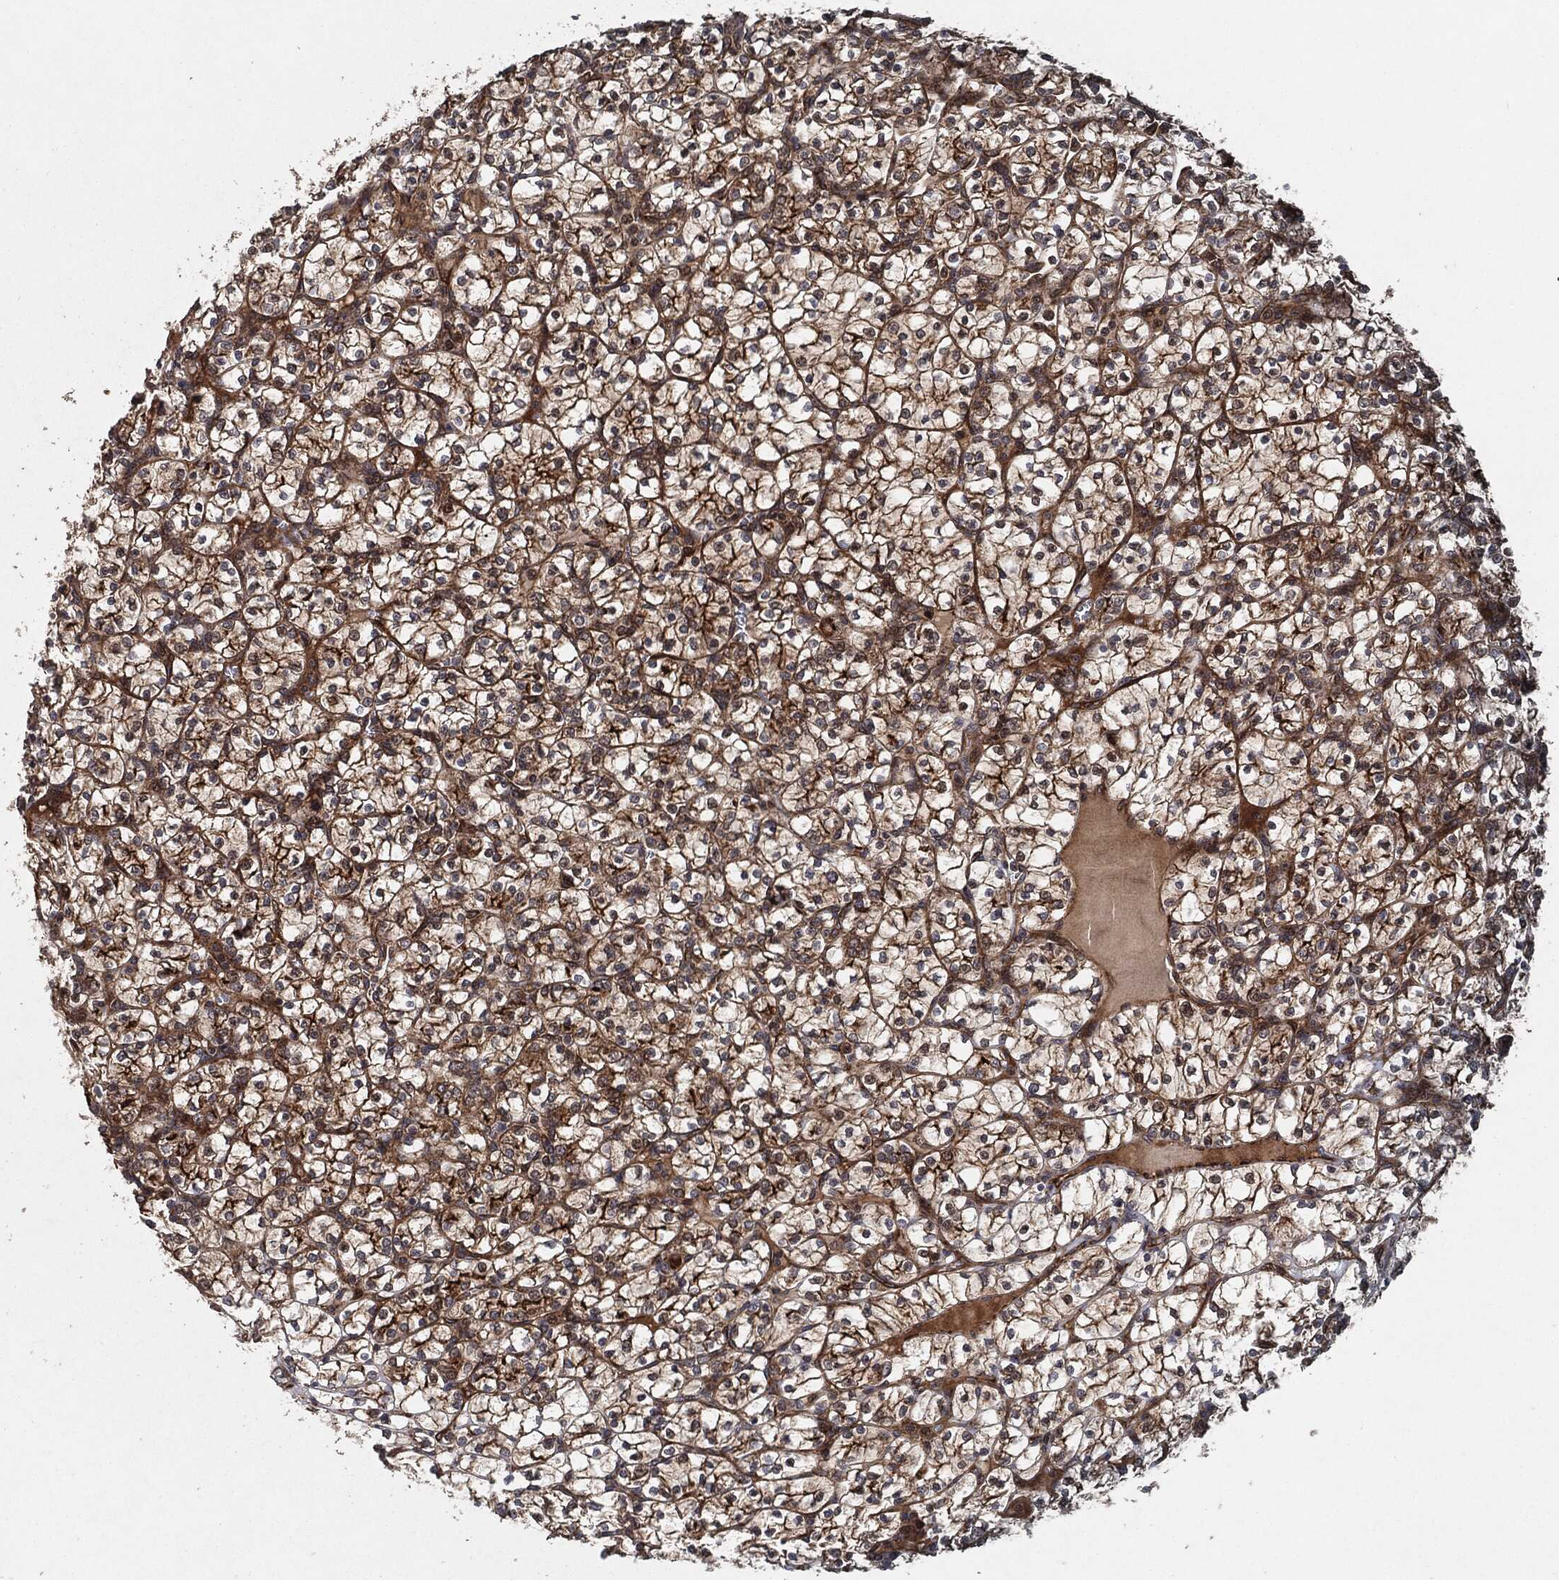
{"staining": {"intensity": "strong", "quantity": ">75%", "location": "cytoplasmic/membranous"}, "tissue": "renal cancer", "cell_type": "Tumor cells", "image_type": "cancer", "snomed": [{"axis": "morphology", "description": "Adenocarcinoma, NOS"}, {"axis": "topography", "description": "Kidney"}], "caption": "IHC photomicrograph of human adenocarcinoma (renal) stained for a protein (brown), which displays high levels of strong cytoplasmic/membranous positivity in about >75% of tumor cells.", "gene": "BCAR1", "patient": {"sex": "female", "age": 89}}